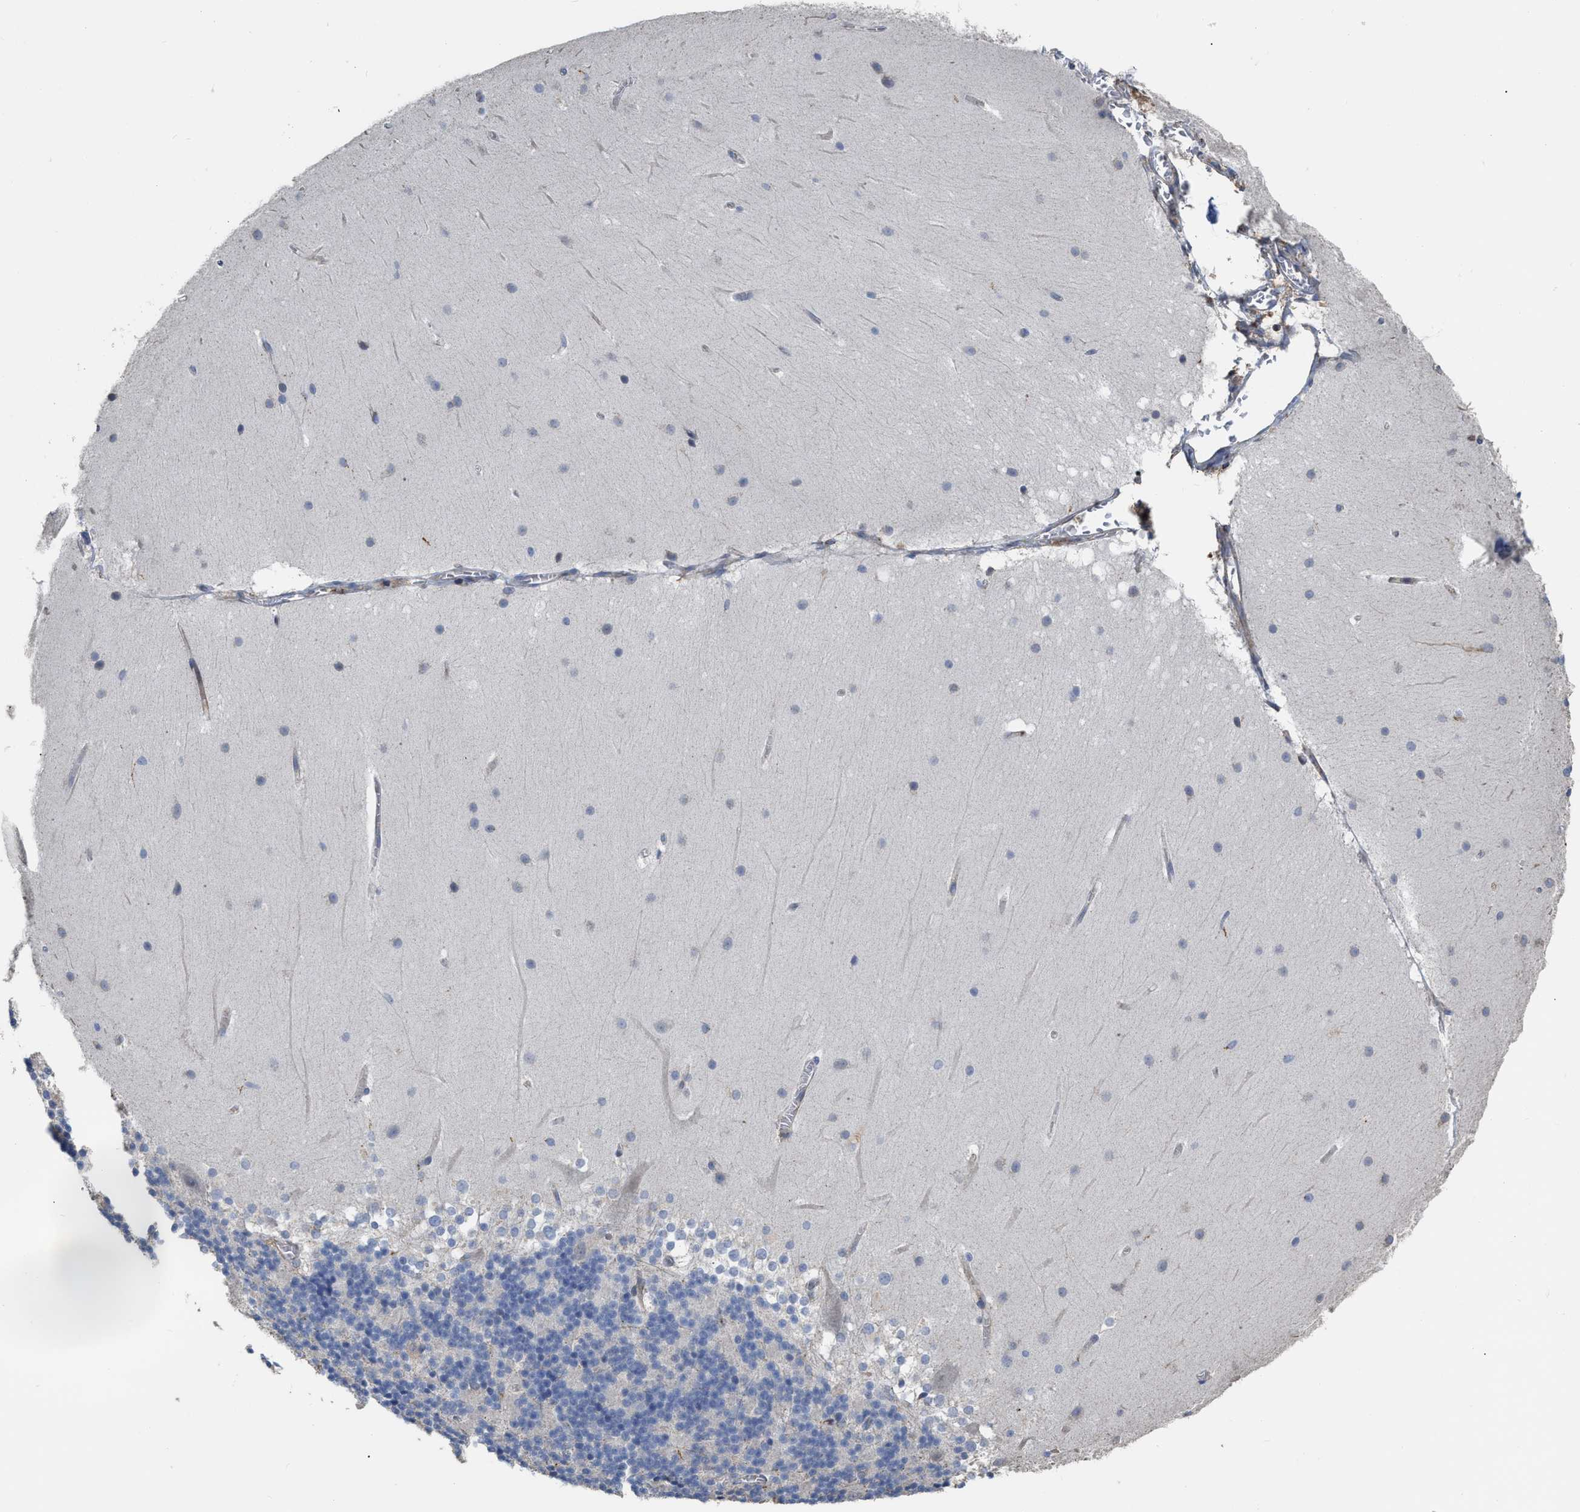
{"staining": {"intensity": "negative", "quantity": "none", "location": "none"}, "tissue": "cerebellum", "cell_type": "Cells in granular layer", "image_type": "normal", "snomed": [{"axis": "morphology", "description": "Normal tissue, NOS"}, {"axis": "topography", "description": "Cerebellum"}], "caption": "High power microscopy image of an immunohistochemistry micrograph of unremarkable cerebellum, revealing no significant staining in cells in granular layer.", "gene": "AK2", "patient": {"sex": "female", "age": 19}}